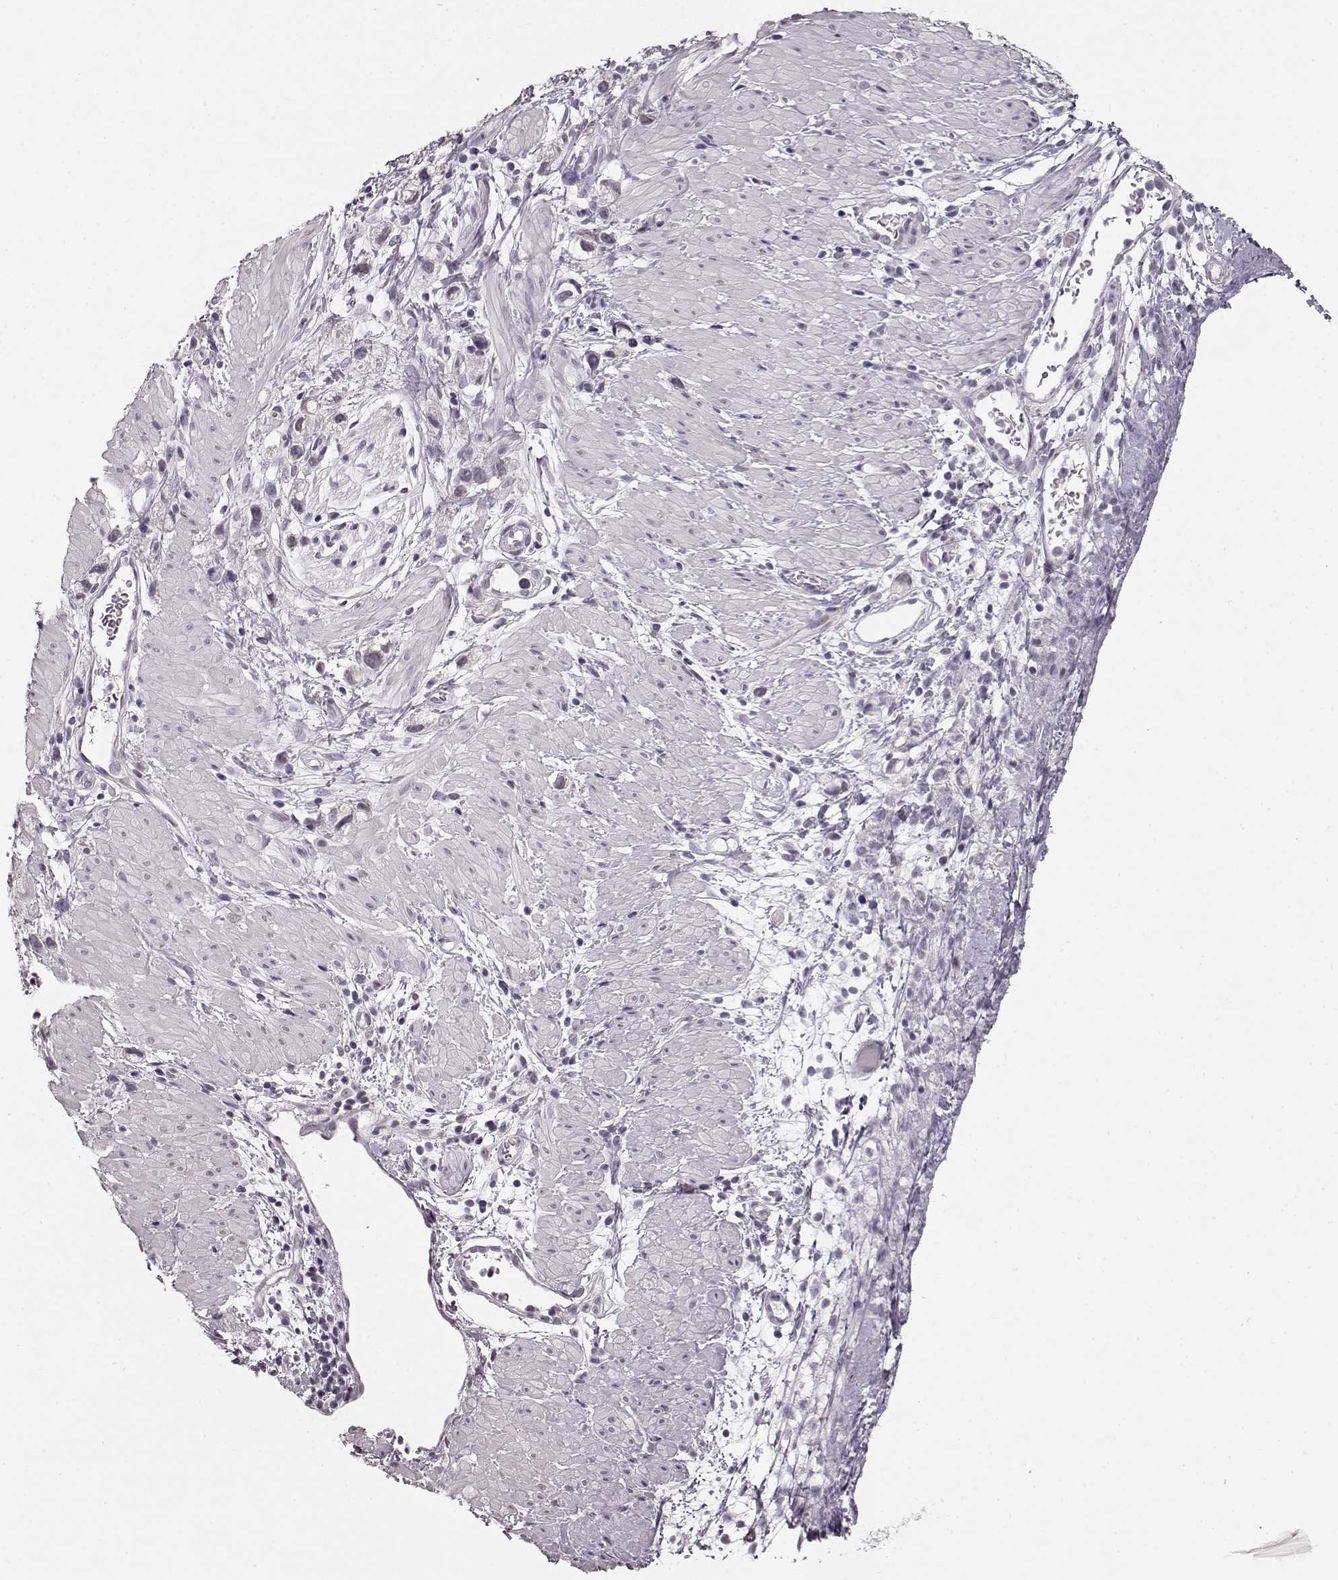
{"staining": {"intensity": "negative", "quantity": "none", "location": "none"}, "tissue": "stomach cancer", "cell_type": "Tumor cells", "image_type": "cancer", "snomed": [{"axis": "morphology", "description": "Adenocarcinoma, NOS"}, {"axis": "topography", "description": "Stomach"}], "caption": "High magnification brightfield microscopy of adenocarcinoma (stomach) stained with DAB (3,3'-diaminobenzidine) (brown) and counterstained with hematoxylin (blue): tumor cells show no significant staining. (DAB immunohistochemistry (IHC) visualized using brightfield microscopy, high magnification).", "gene": "RP1L1", "patient": {"sex": "female", "age": 59}}